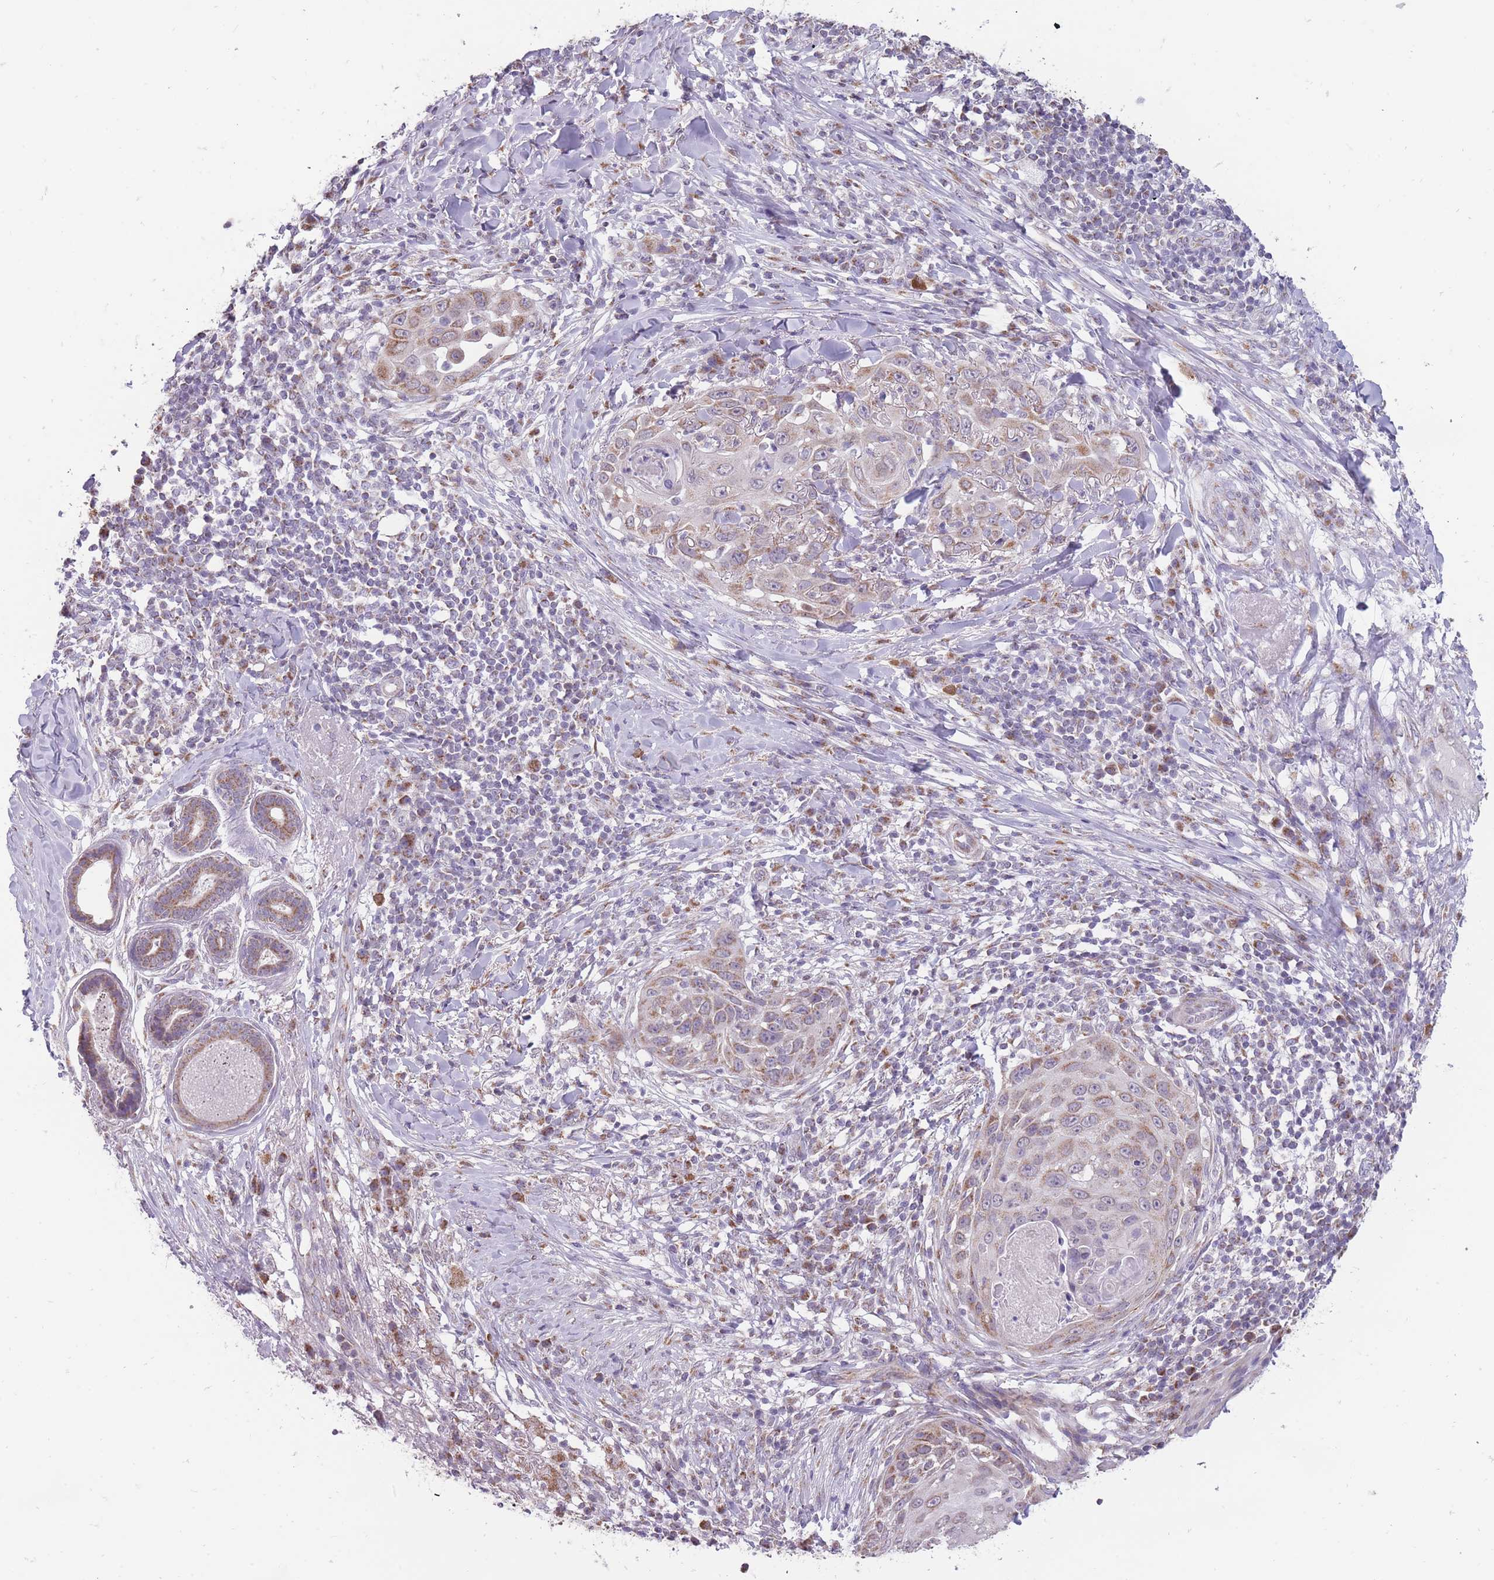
{"staining": {"intensity": "weak", "quantity": "25%-75%", "location": "cytoplasmic/membranous"}, "tissue": "skin cancer", "cell_type": "Tumor cells", "image_type": "cancer", "snomed": [{"axis": "morphology", "description": "Squamous cell carcinoma, NOS"}, {"axis": "topography", "description": "Skin"}], "caption": "A brown stain labels weak cytoplasmic/membranous expression of a protein in human skin cancer tumor cells.", "gene": "NELL1", "patient": {"sex": "female", "age": 44}}